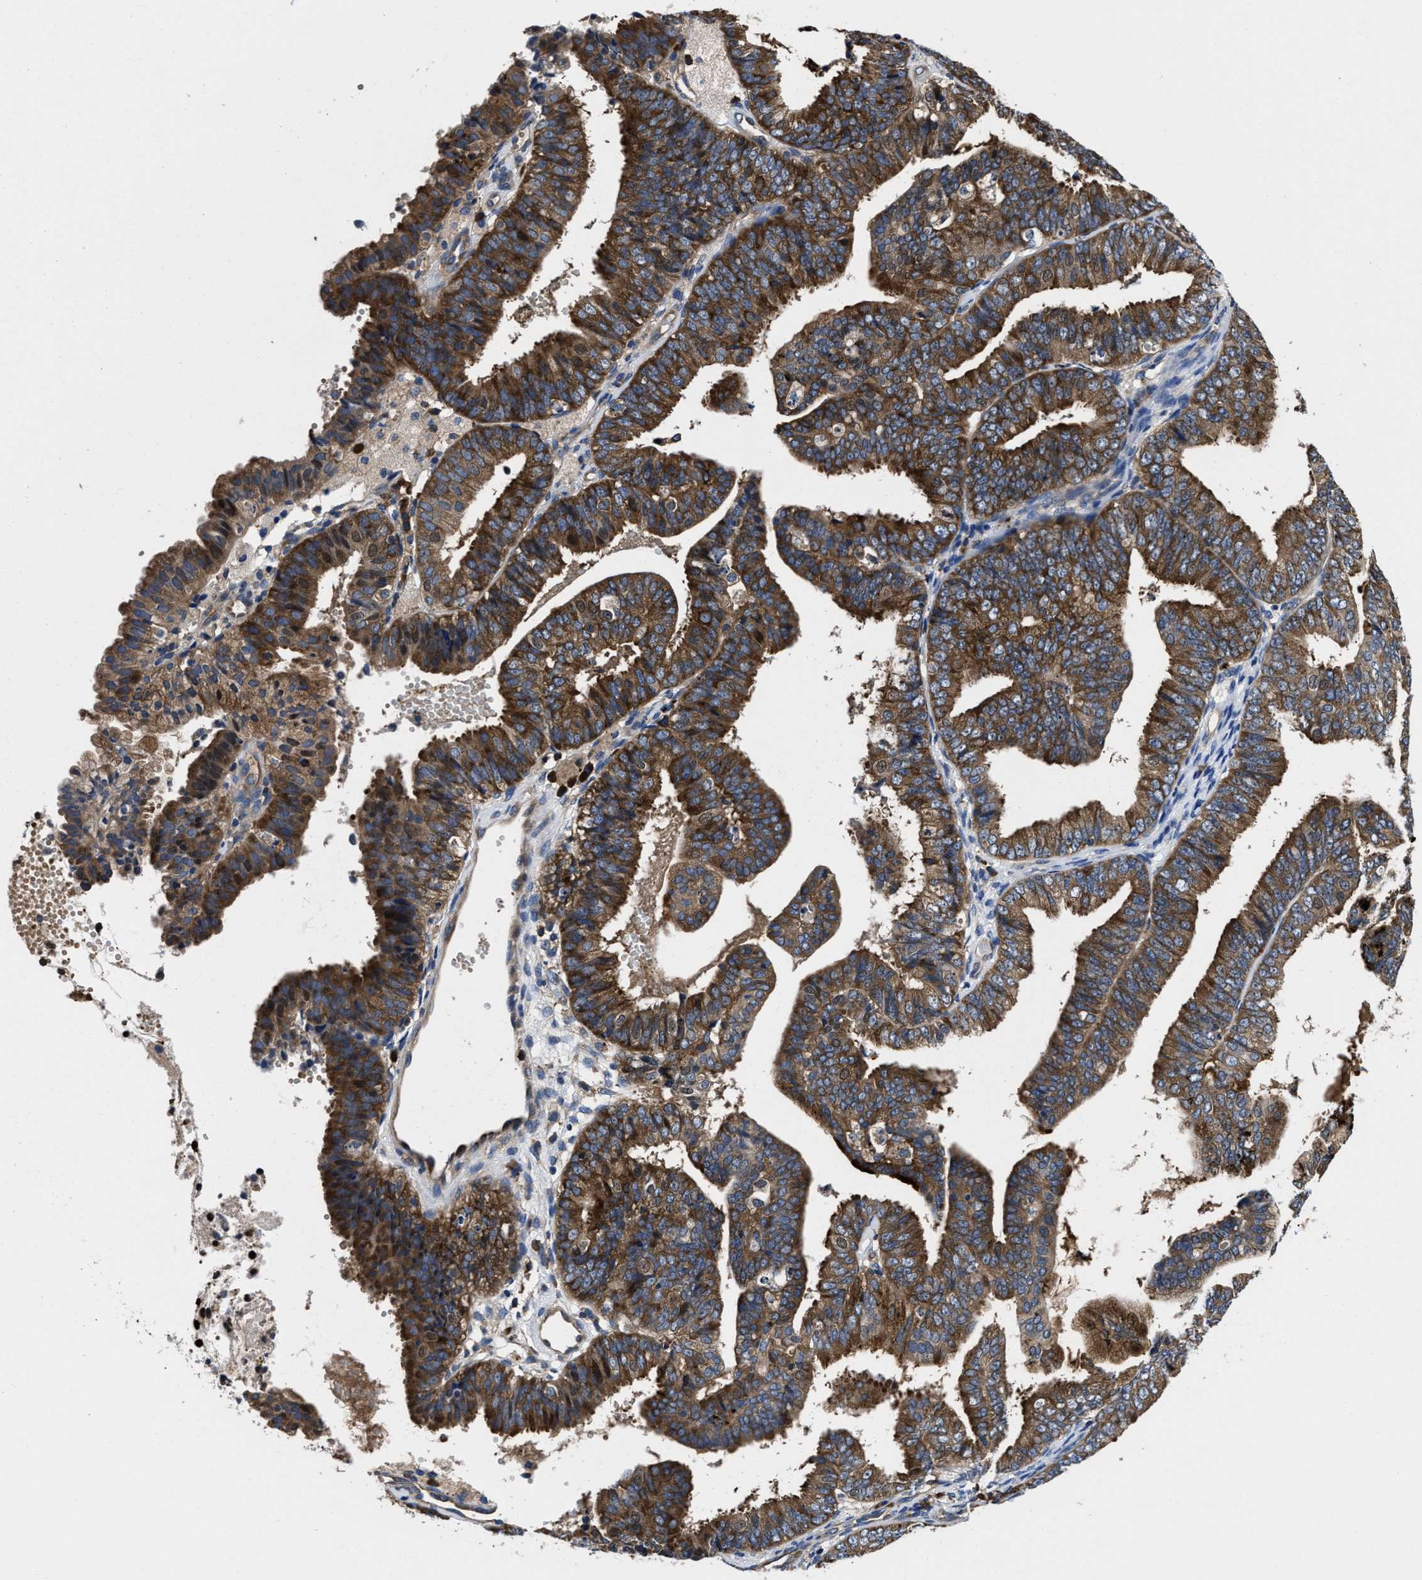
{"staining": {"intensity": "moderate", "quantity": ">75%", "location": "cytoplasmic/membranous"}, "tissue": "endometrial cancer", "cell_type": "Tumor cells", "image_type": "cancer", "snomed": [{"axis": "morphology", "description": "Adenocarcinoma, NOS"}, {"axis": "topography", "description": "Endometrium"}], "caption": "Protein analysis of adenocarcinoma (endometrial) tissue exhibits moderate cytoplasmic/membranous staining in approximately >75% of tumor cells.", "gene": "YARS1", "patient": {"sex": "female", "age": 63}}